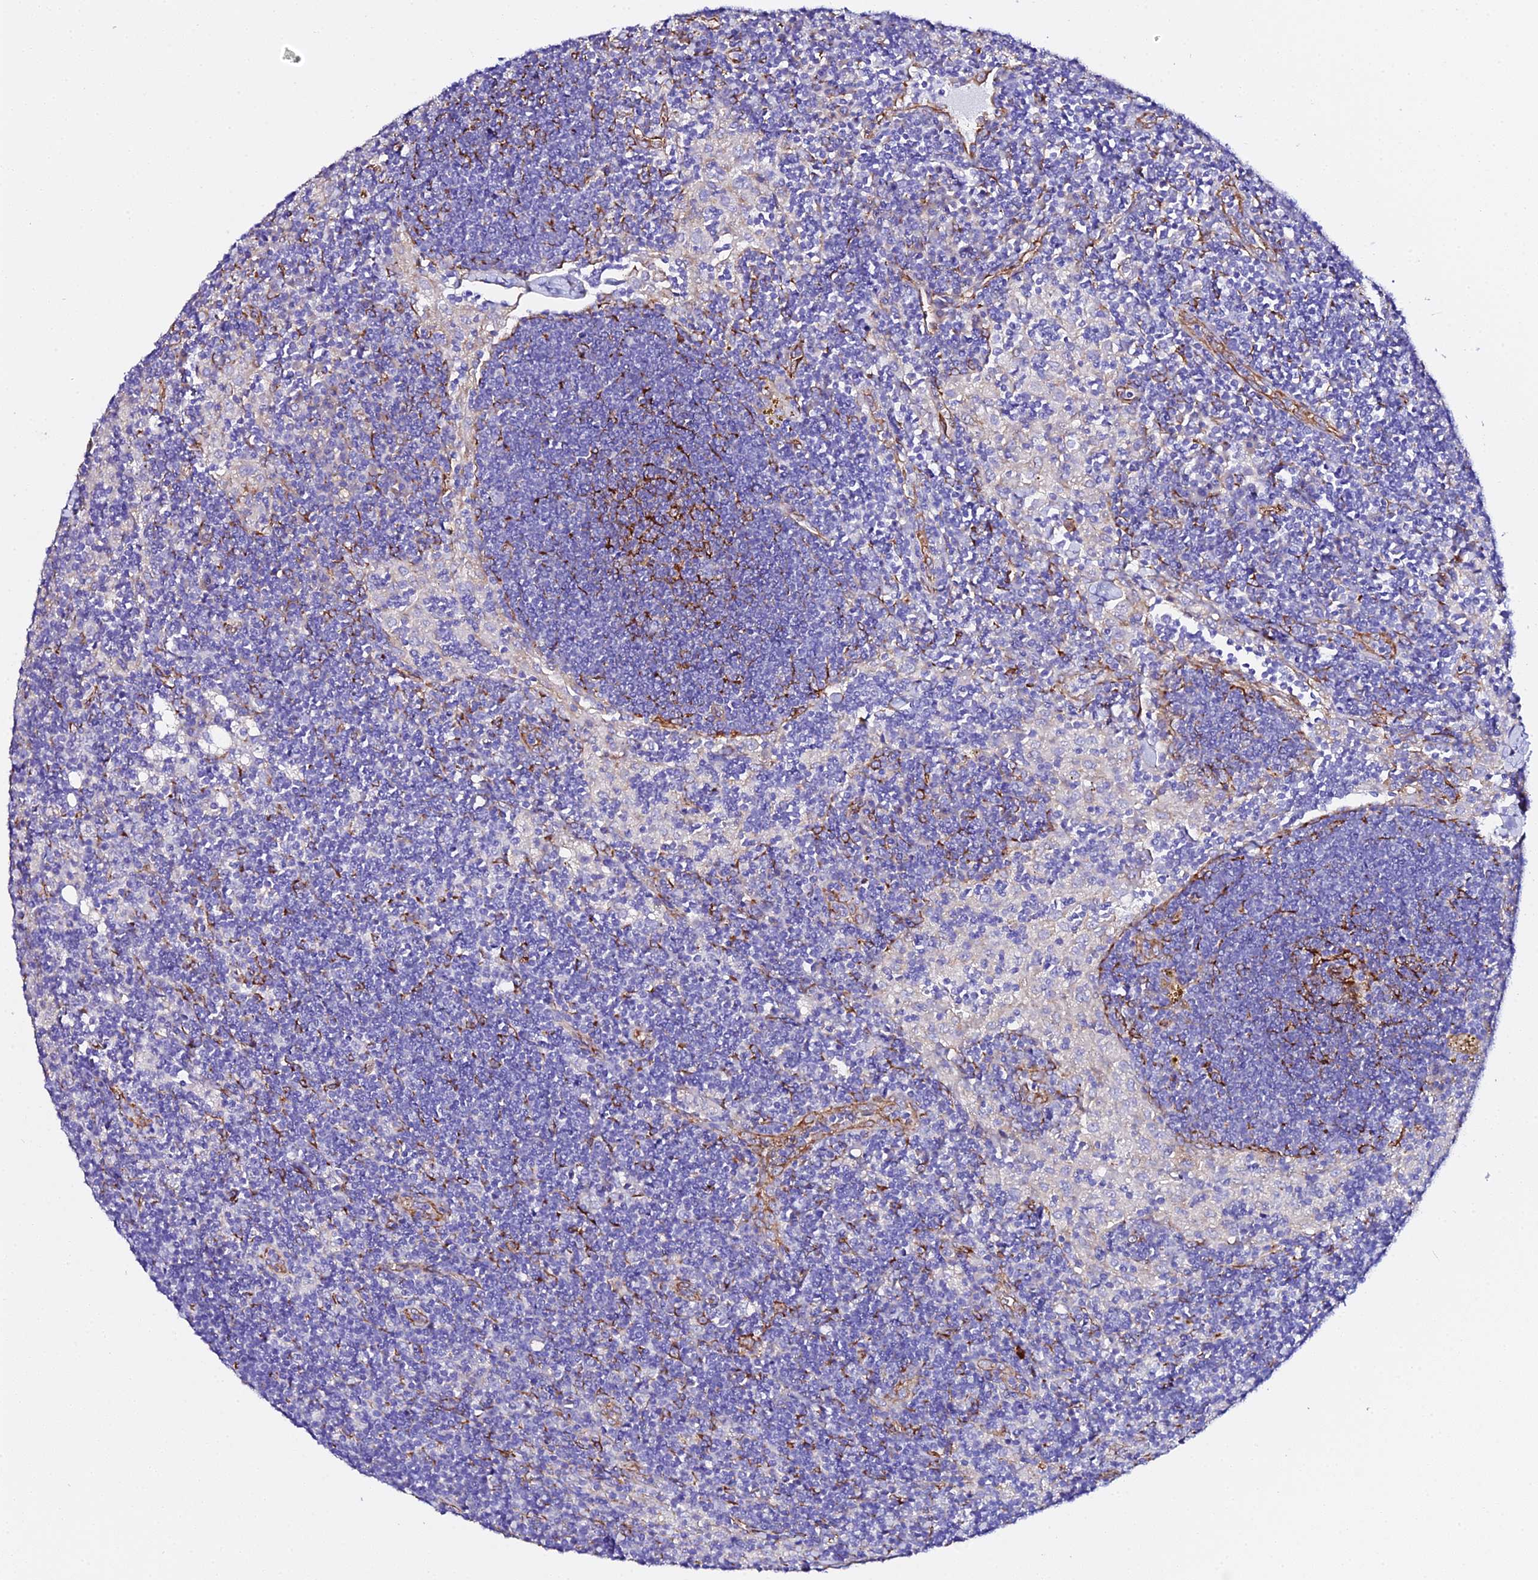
{"staining": {"intensity": "negative", "quantity": "none", "location": "none"}, "tissue": "lymph node", "cell_type": "Germinal center cells", "image_type": "normal", "snomed": [{"axis": "morphology", "description": "Normal tissue, NOS"}, {"axis": "topography", "description": "Lymph node"}], "caption": "Immunohistochemistry (IHC) micrograph of normal lymph node stained for a protein (brown), which demonstrates no staining in germinal center cells. (DAB (3,3'-diaminobenzidine) immunohistochemistry (IHC) with hematoxylin counter stain).", "gene": "CFAP45", "patient": {"sex": "male", "age": 24}}